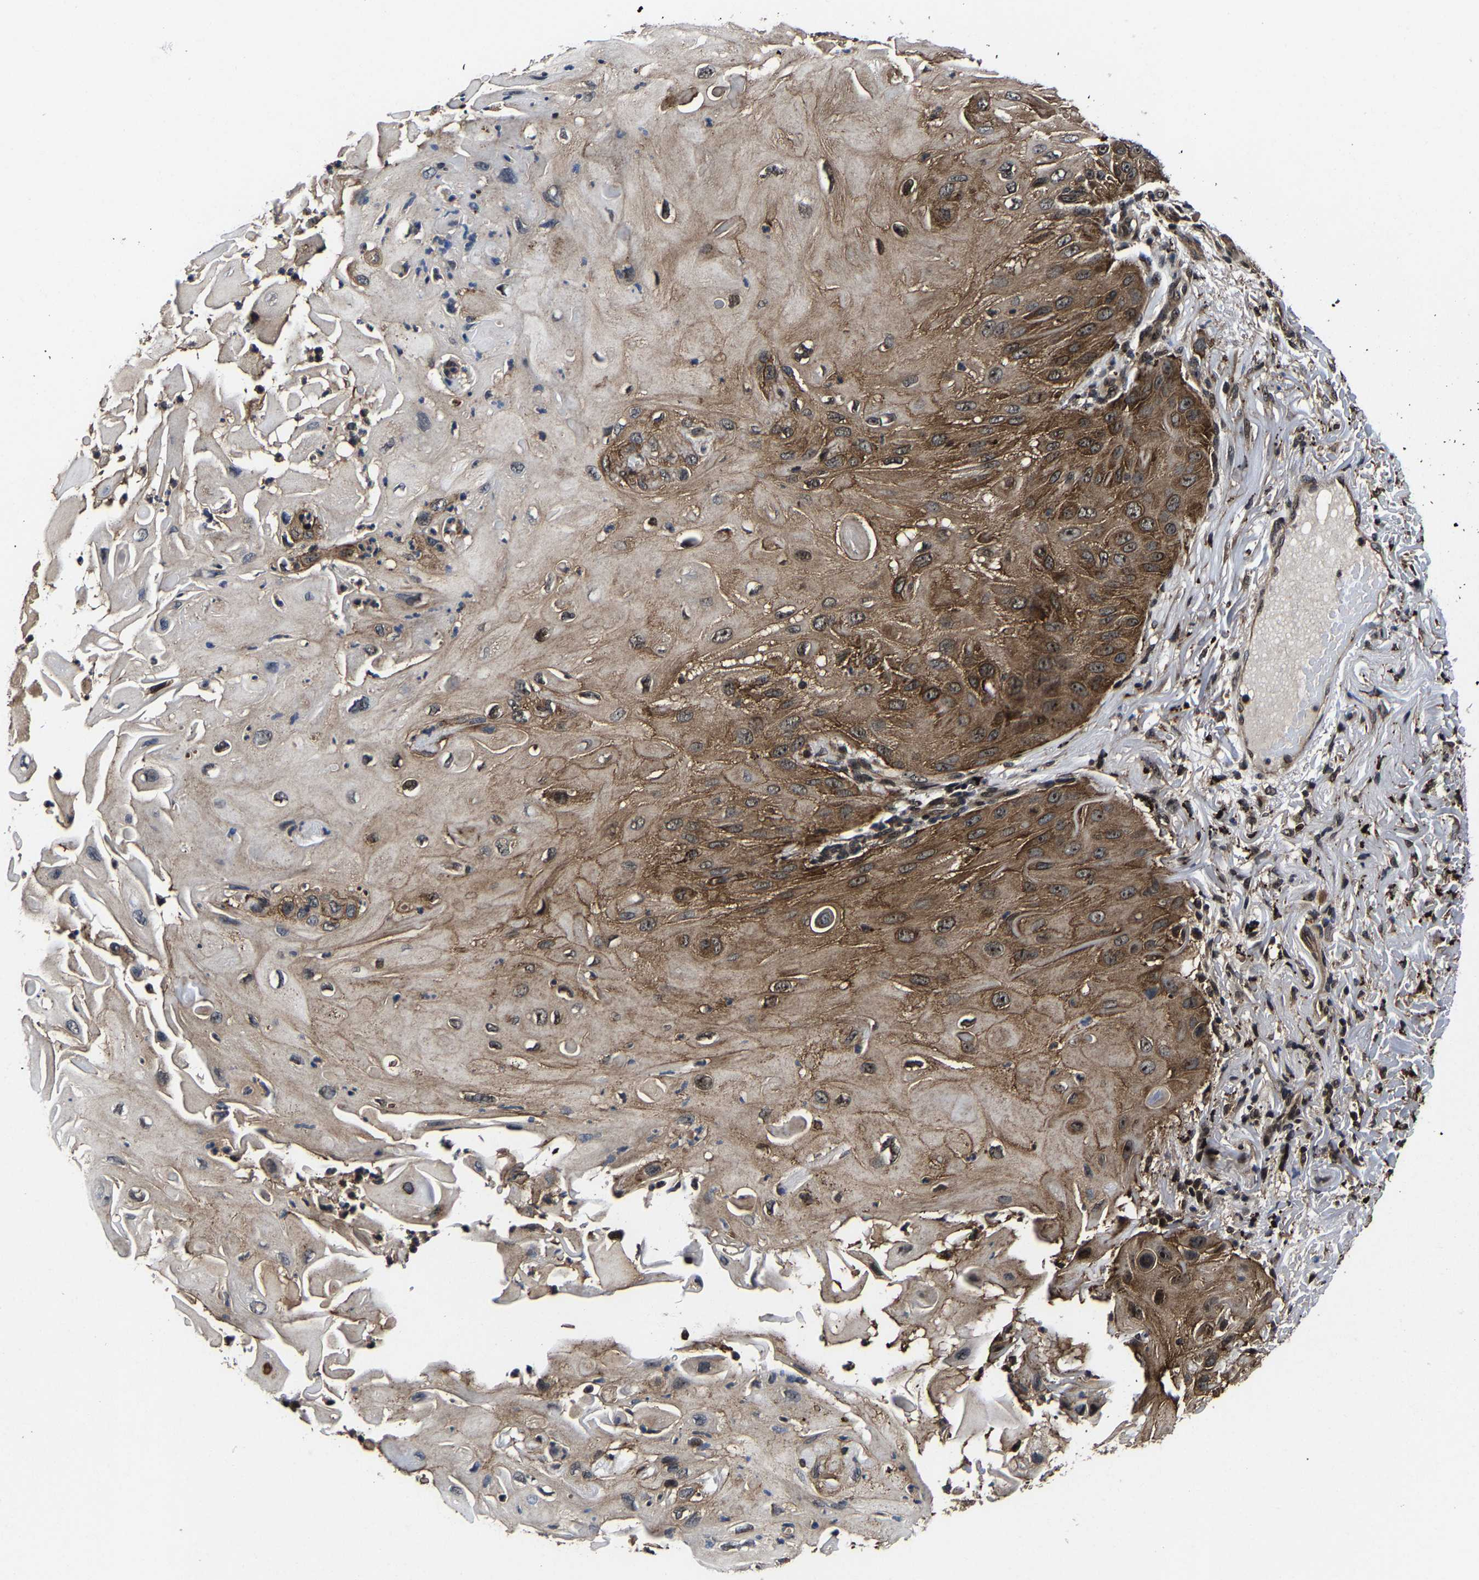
{"staining": {"intensity": "moderate", "quantity": "25%-75%", "location": "cytoplasmic/membranous,nuclear"}, "tissue": "skin cancer", "cell_type": "Tumor cells", "image_type": "cancer", "snomed": [{"axis": "morphology", "description": "Squamous cell carcinoma, NOS"}, {"axis": "topography", "description": "Skin"}], "caption": "Immunohistochemistry (IHC) of human skin cancer demonstrates medium levels of moderate cytoplasmic/membranous and nuclear positivity in about 25%-75% of tumor cells.", "gene": "ZCCHC7", "patient": {"sex": "female", "age": 77}}